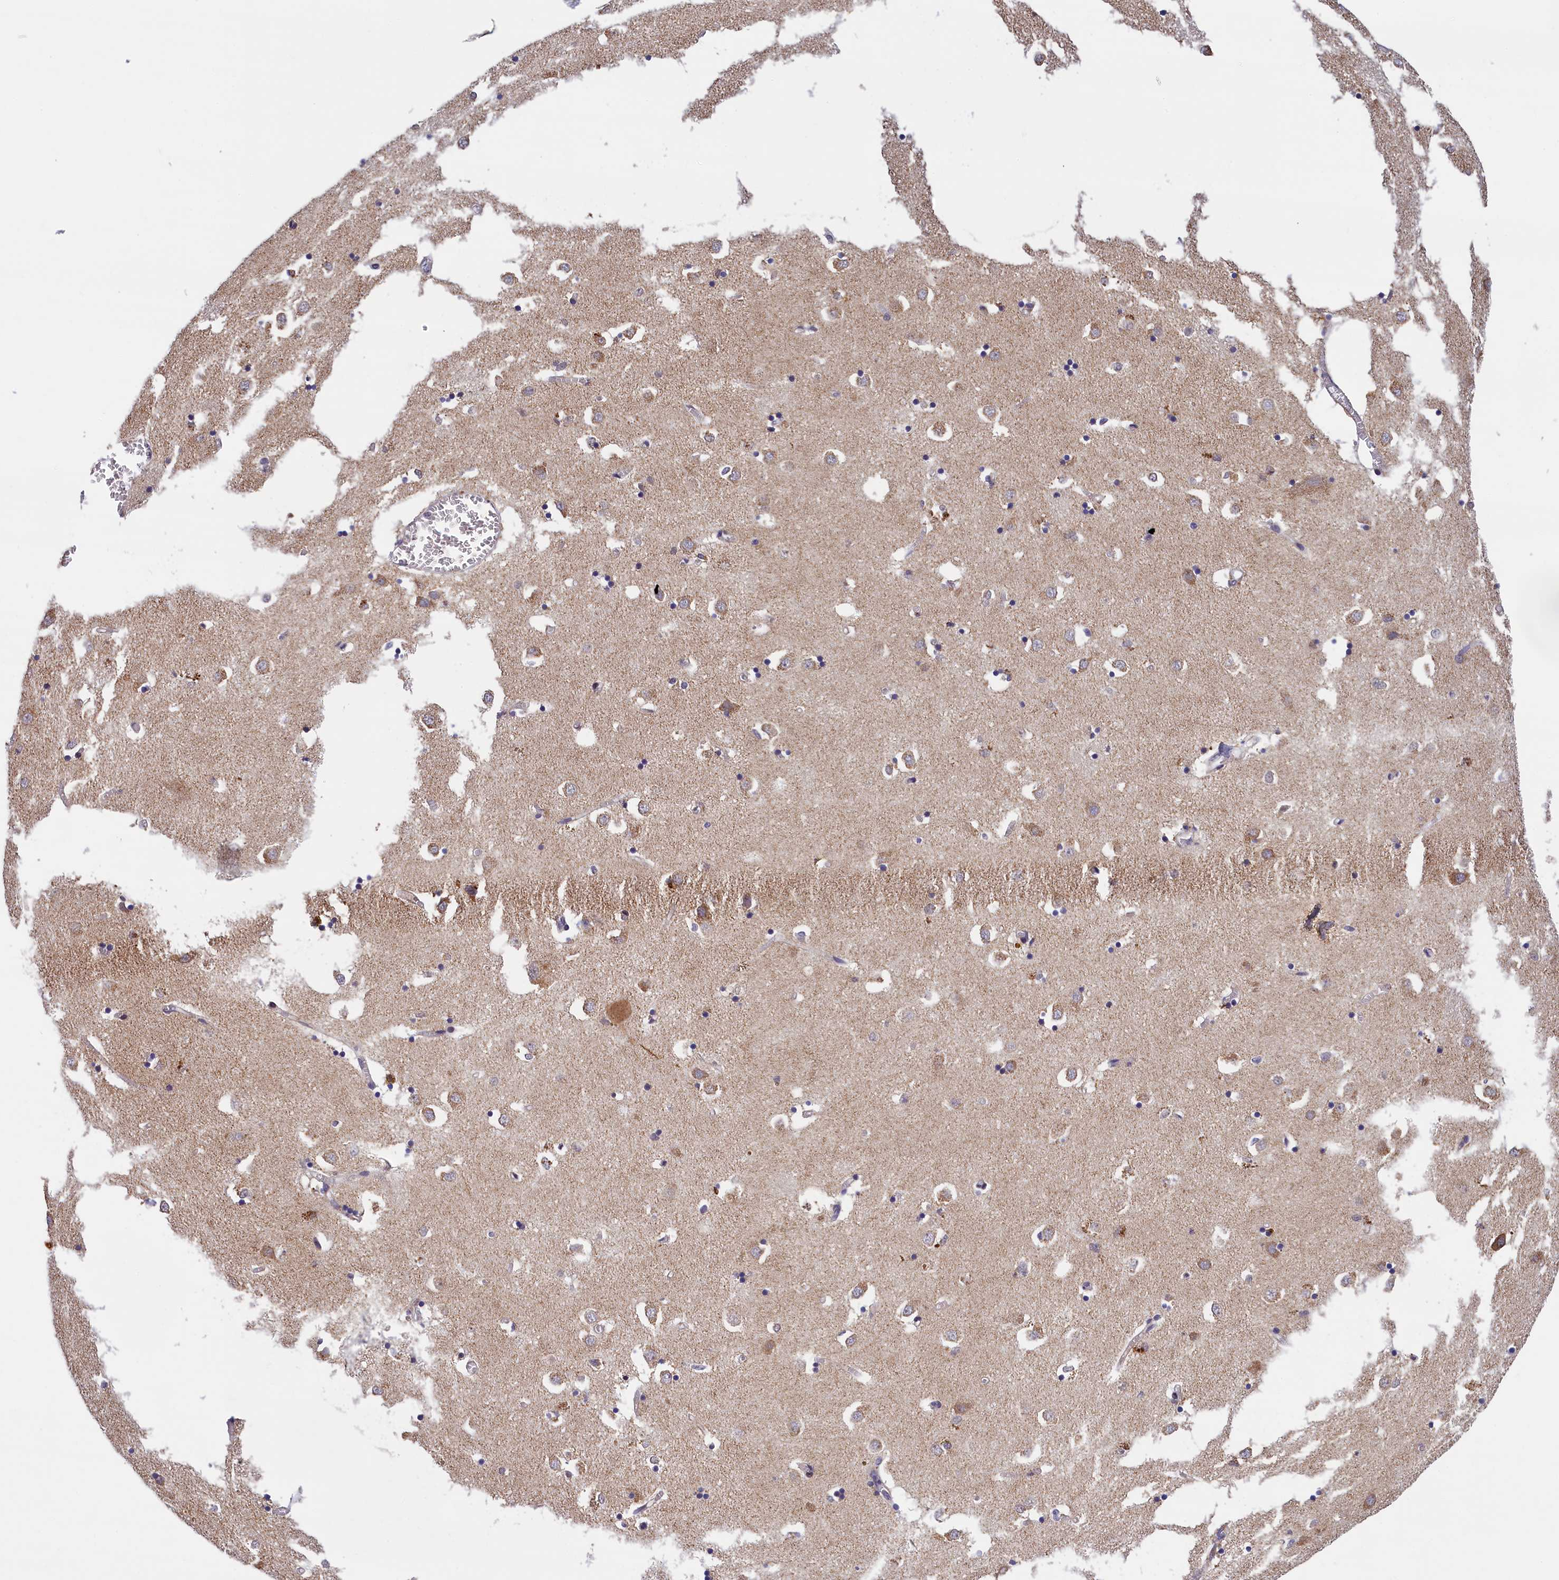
{"staining": {"intensity": "weak", "quantity": "<25%", "location": "cytoplasmic/membranous"}, "tissue": "caudate", "cell_type": "Glial cells", "image_type": "normal", "snomed": [{"axis": "morphology", "description": "Normal tissue, NOS"}, {"axis": "topography", "description": "Lateral ventricle wall"}], "caption": "The histopathology image exhibits no significant positivity in glial cells of caudate.", "gene": "NAIP", "patient": {"sex": "male", "age": 70}}